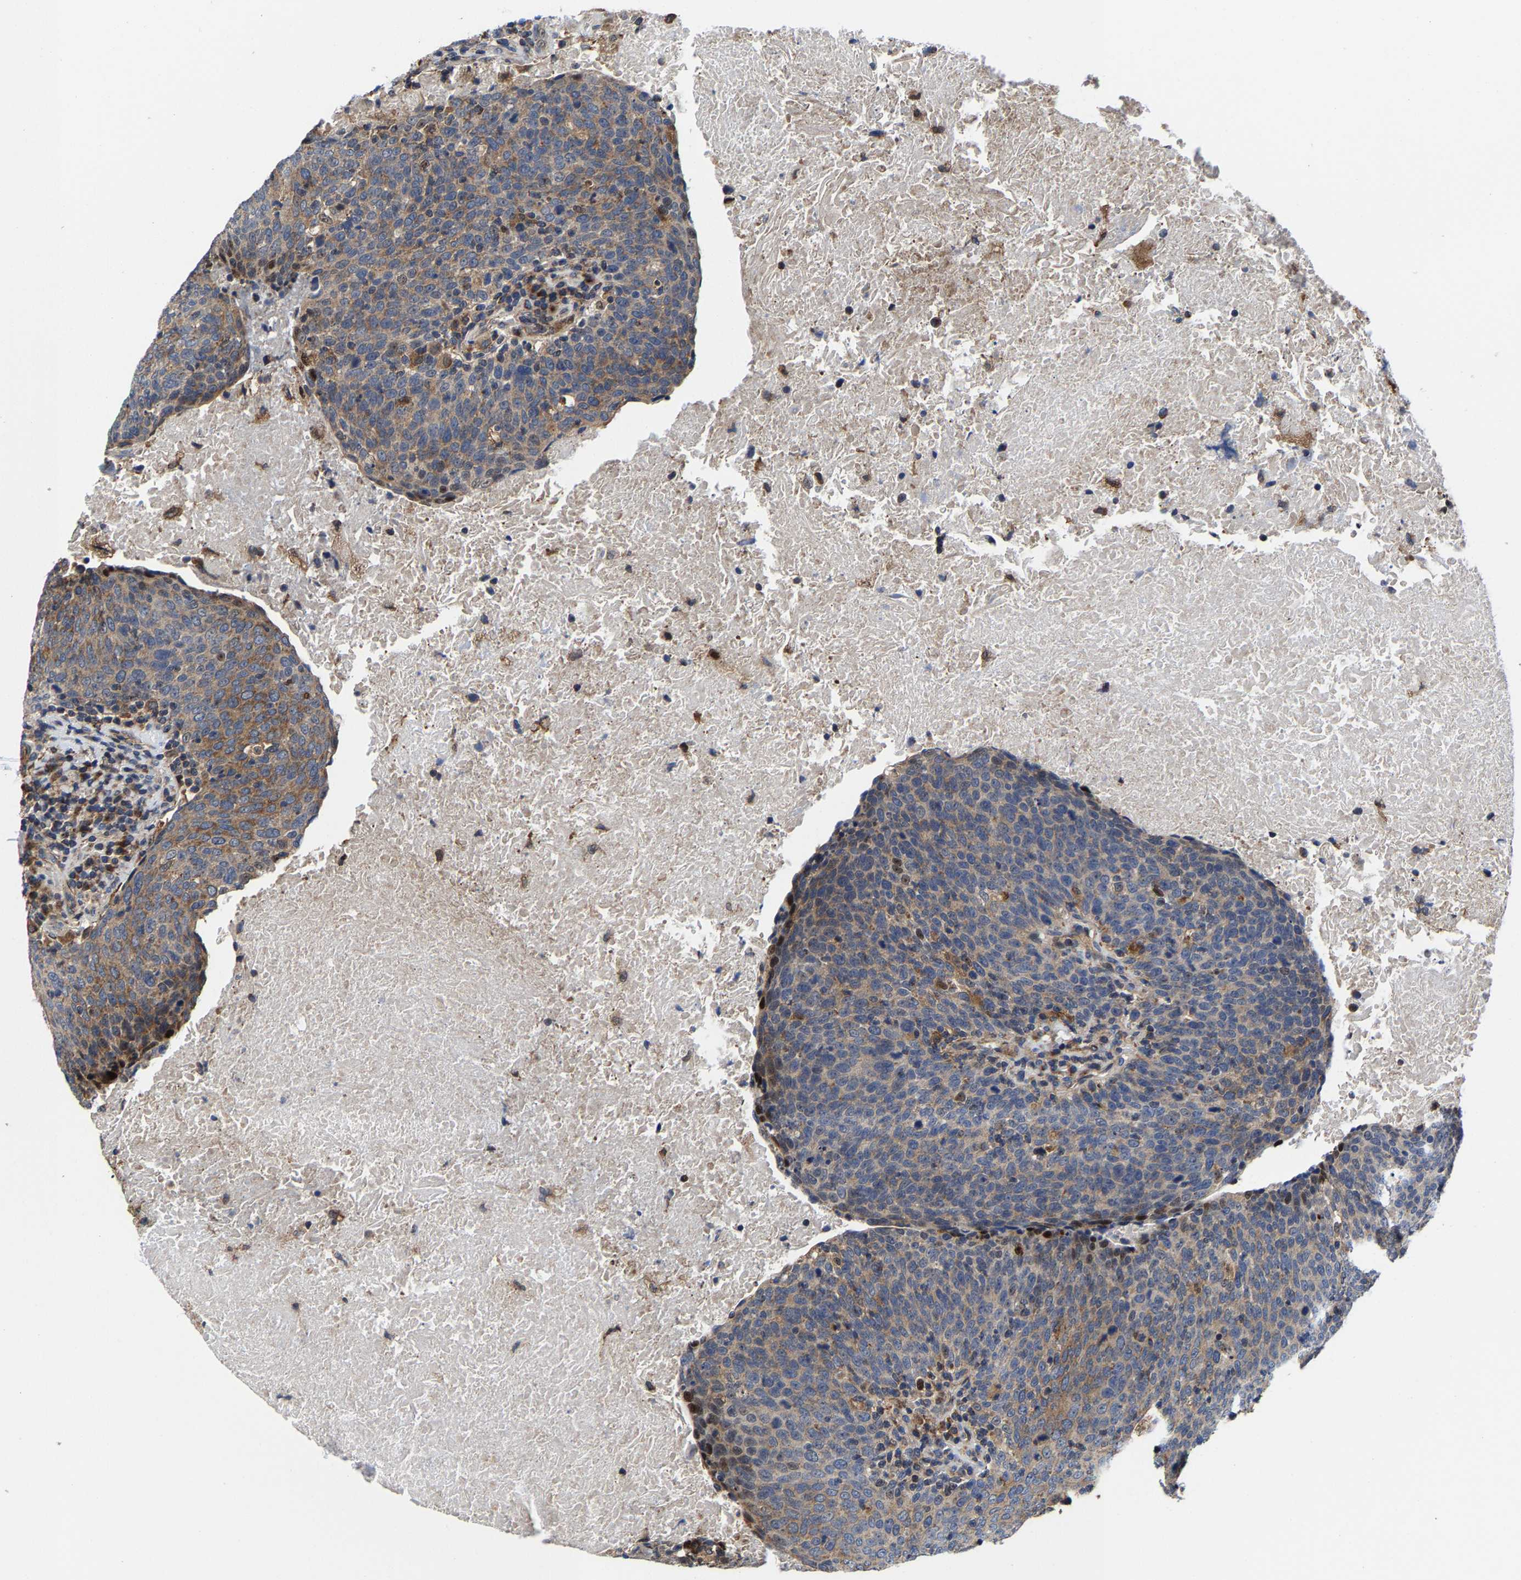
{"staining": {"intensity": "moderate", "quantity": ">75%", "location": "cytoplasmic/membranous"}, "tissue": "head and neck cancer", "cell_type": "Tumor cells", "image_type": "cancer", "snomed": [{"axis": "morphology", "description": "Squamous cell carcinoma, NOS"}, {"axis": "morphology", "description": "Squamous cell carcinoma, metastatic, NOS"}, {"axis": "topography", "description": "Lymph node"}, {"axis": "topography", "description": "Head-Neck"}], "caption": "Metastatic squamous cell carcinoma (head and neck) tissue displays moderate cytoplasmic/membranous positivity in about >75% of tumor cells The protein is stained brown, and the nuclei are stained in blue (DAB (3,3'-diaminobenzidine) IHC with brightfield microscopy, high magnification).", "gene": "PFKFB3", "patient": {"sex": "male", "age": 62}}